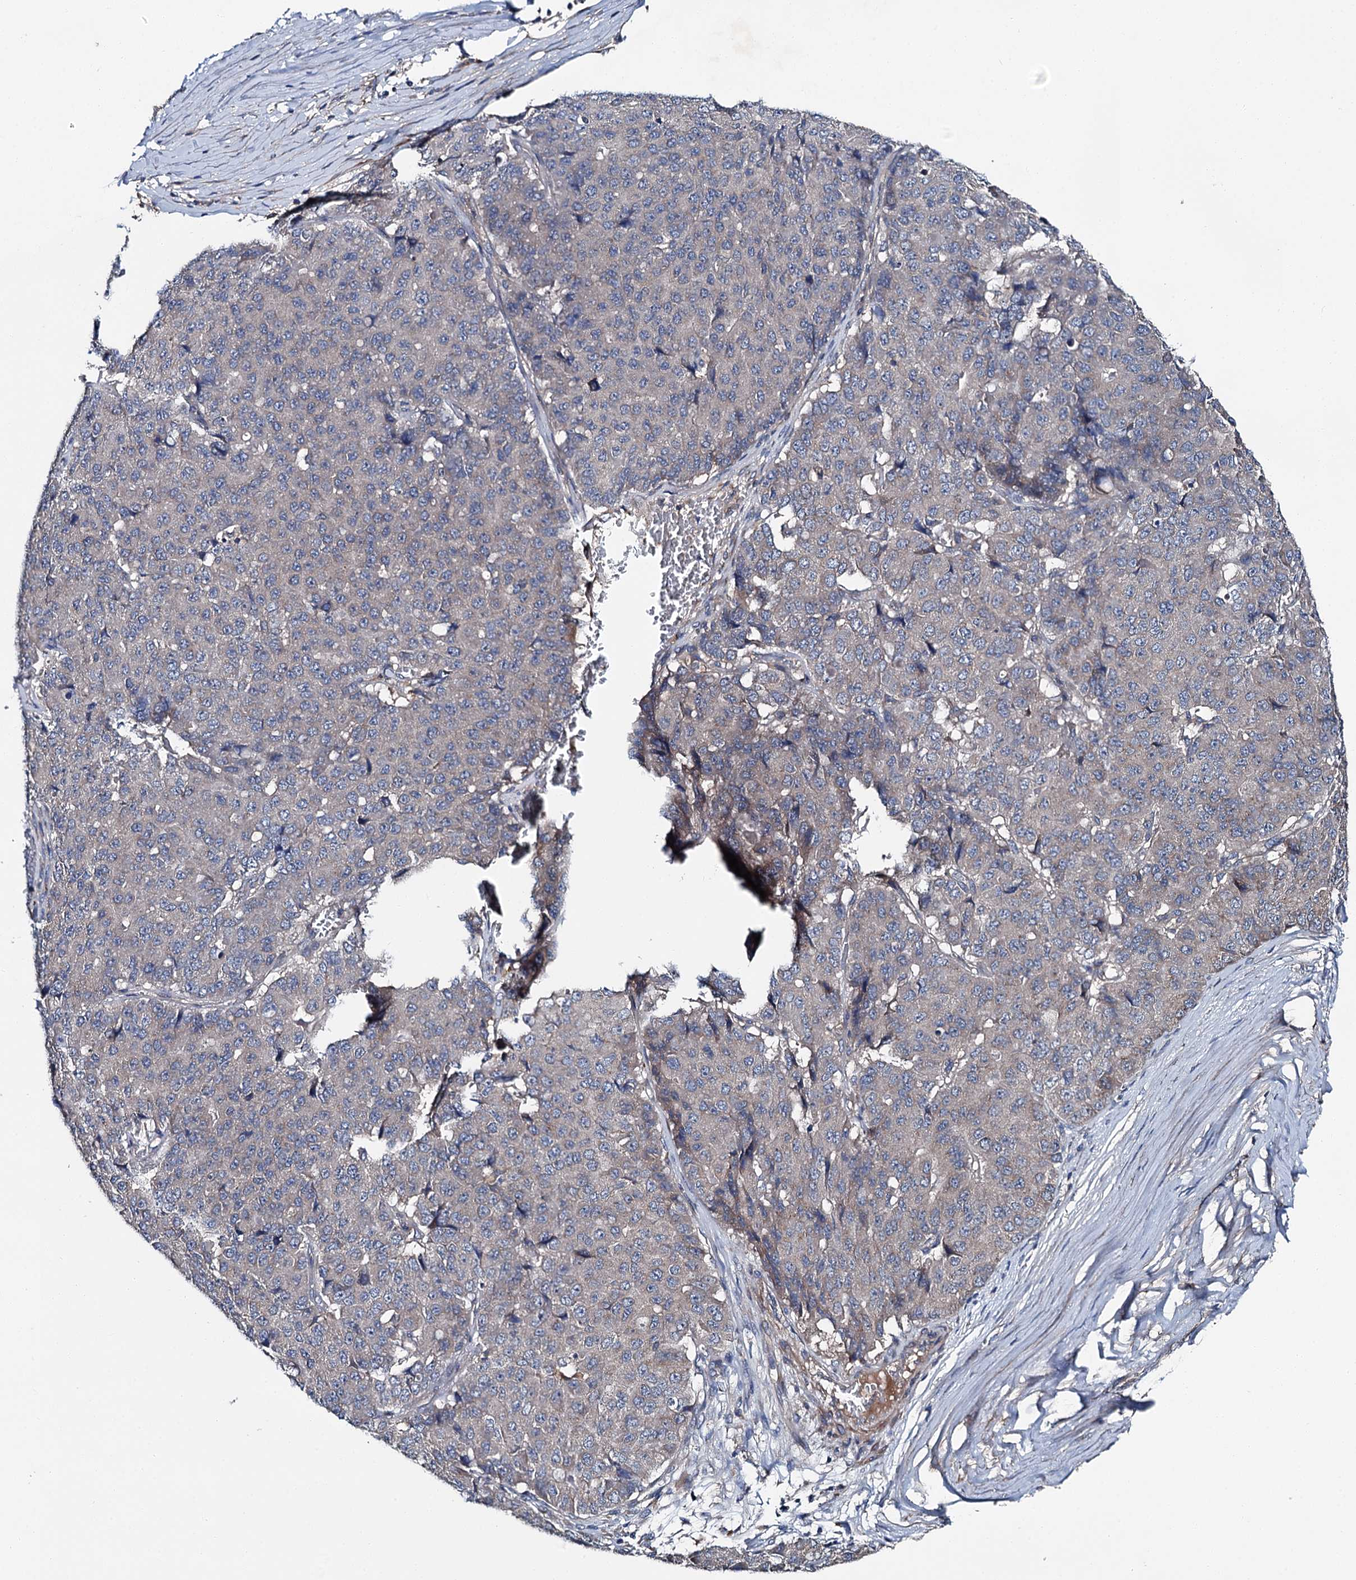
{"staining": {"intensity": "negative", "quantity": "none", "location": "none"}, "tissue": "pancreatic cancer", "cell_type": "Tumor cells", "image_type": "cancer", "snomed": [{"axis": "morphology", "description": "Adenocarcinoma, NOS"}, {"axis": "topography", "description": "Pancreas"}], "caption": "Tumor cells show no significant staining in adenocarcinoma (pancreatic).", "gene": "SLC22A25", "patient": {"sex": "male", "age": 50}}